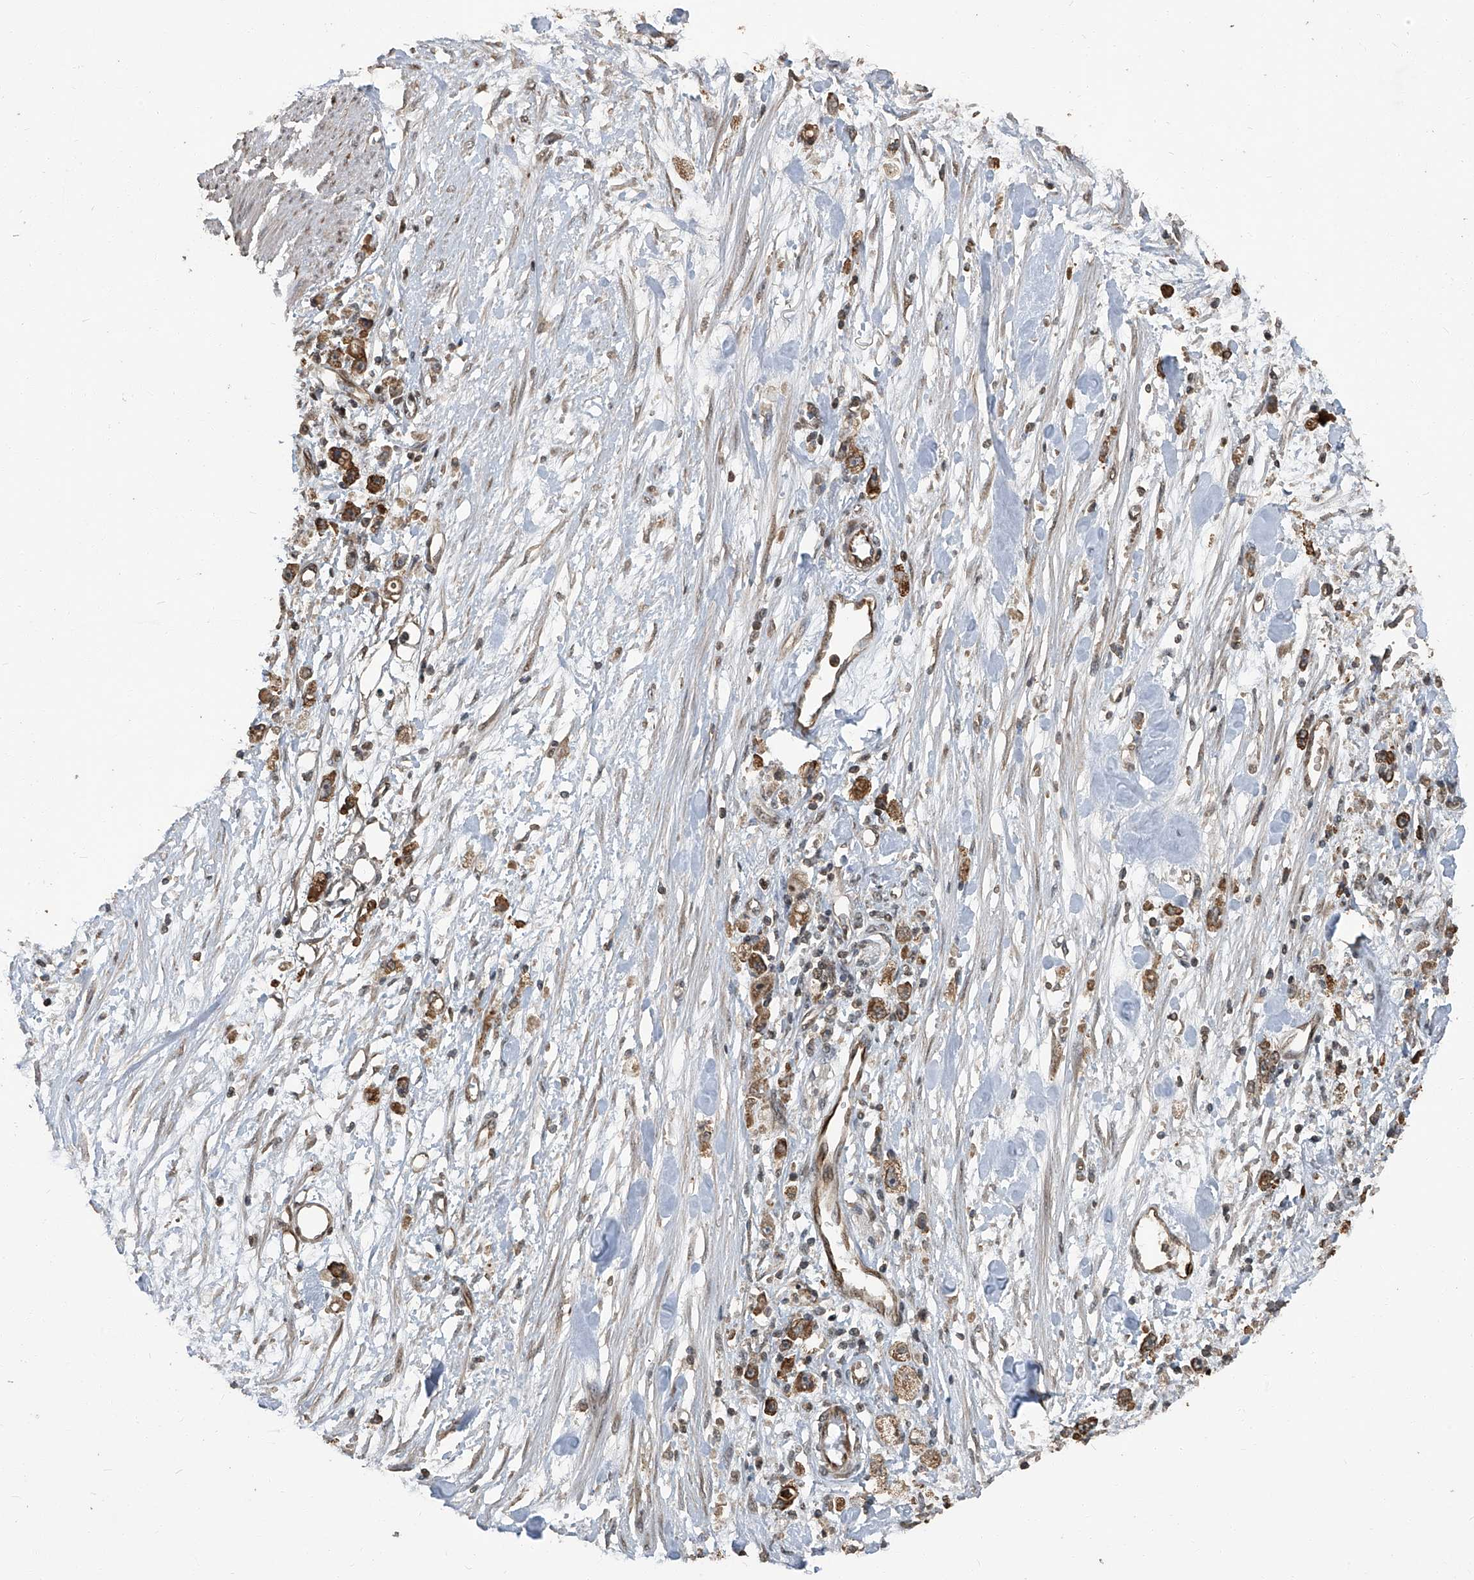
{"staining": {"intensity": "moderate", "quantity": ">75%", "location": "cytoplasmic/membranous"}, "tissue": "stomach cancer", "cell_type": "Tumor cells", "image_type": "cancer", "snomed": [{"axis": "morphology", "description": "Adenocarcinoma, NOS"}, {"axis": "topography", "description": "Stomach"}], "caption": "The micrograph displays immunohistochemical staining of stomach adenocarcinoma. There is moderate cytoplasmic/membranous staining is seen in about >75% of tumor cells. Immunohistochemistry stains the protein in brown and the nuclei are stained blue.", "gene": "GPR132", "patient": {"sex": "female", "age": 59}}